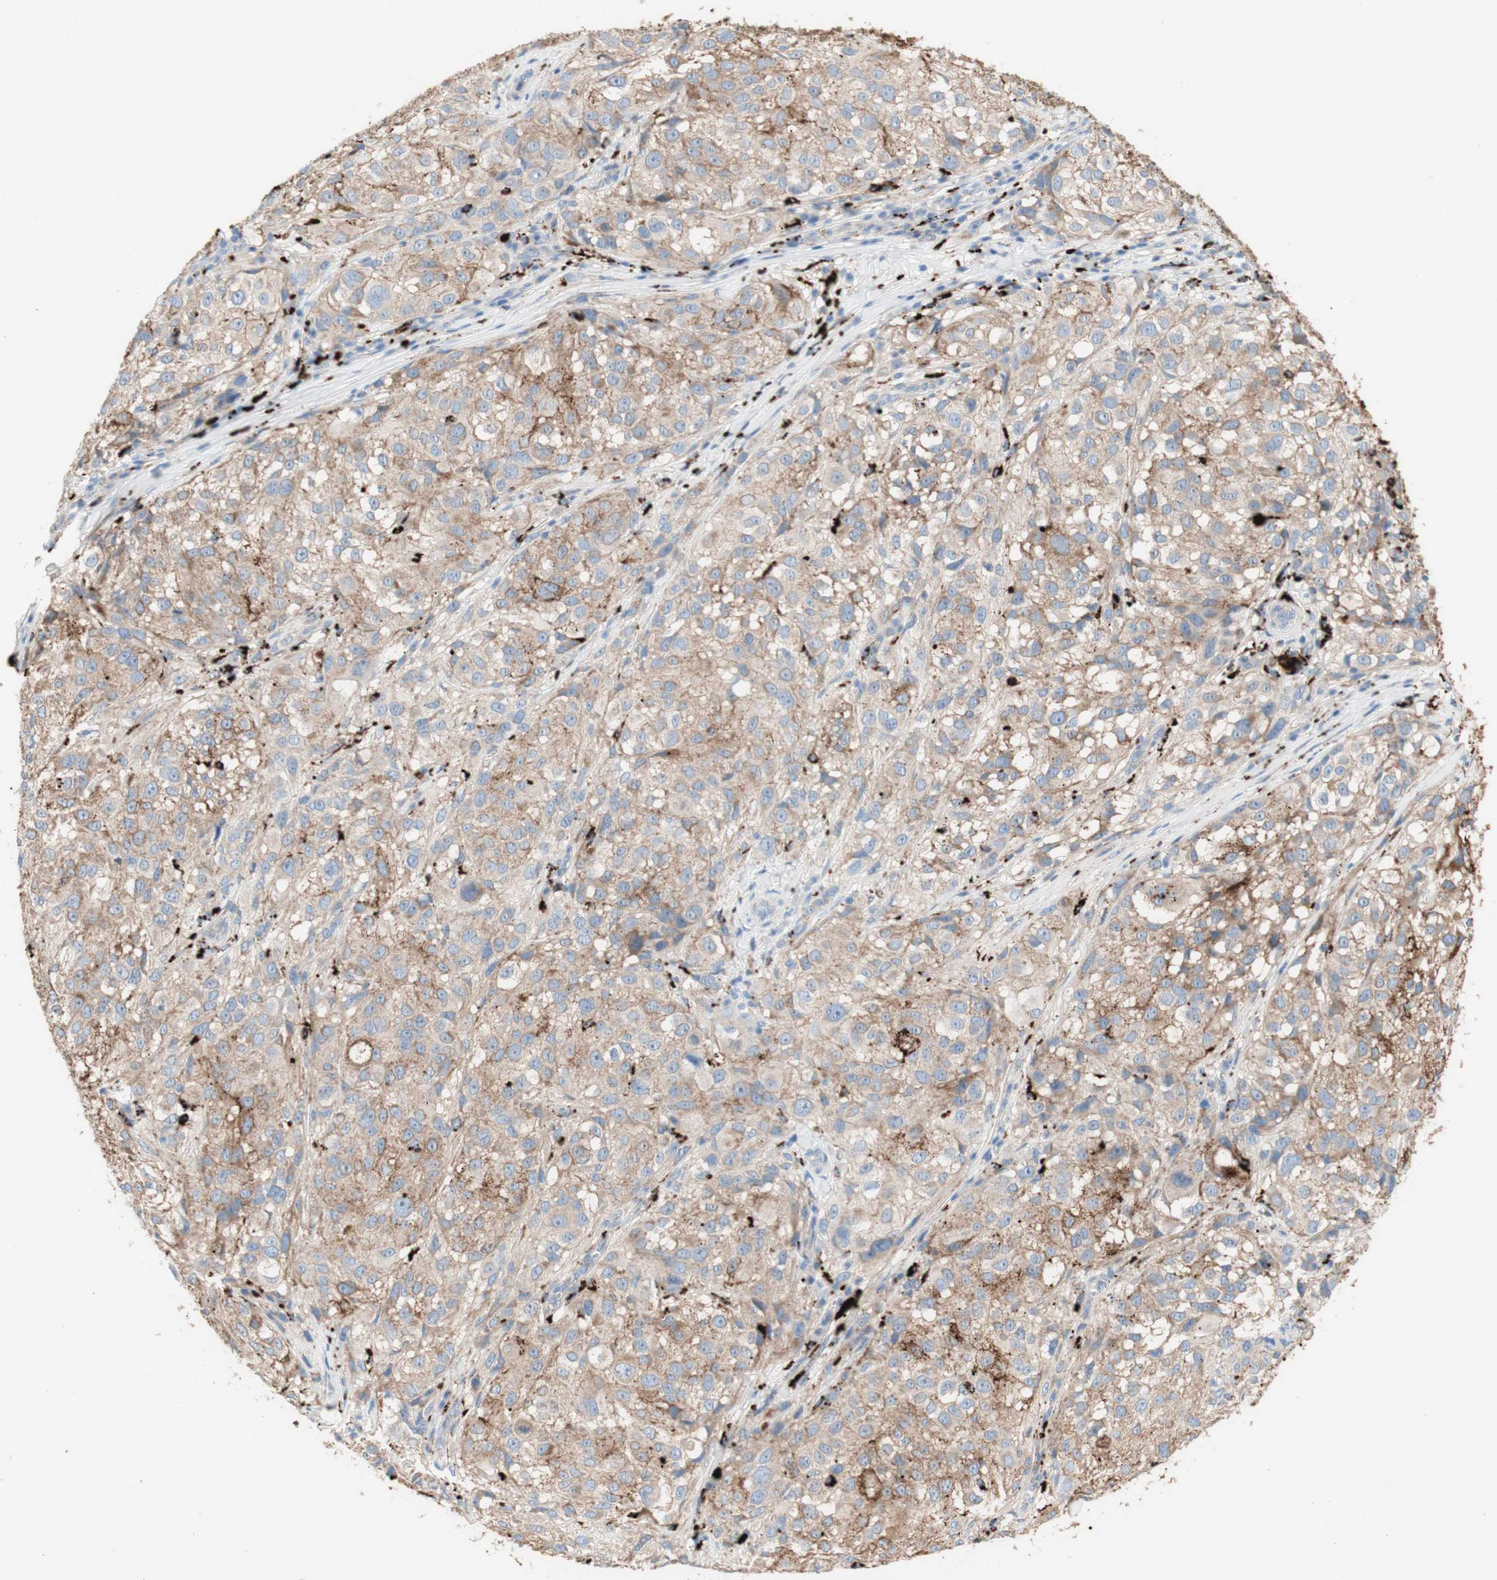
{"staining": {"intensity": "moderate", "quantity": ">75%", "location": "cytoplasmic/membranous"}, "tissue": "melanoma", "cell_type": "Tumor cells", "image_type": "cancer", "snomed": [{"axis": "morphology", "description": "Necrosis, NOS"}, {"axis": "morphology", "description": "Malignant melanoma, NOS"}, {"axis": "topography", "description": "Skin"}], "caption": "This micrograph shows immunohistochemistry (IHC) staining of human melanoma, with medium moderate cytoplasmic/membranous positivity in about >75% of tumor cells.", "gene": "URB2", "patient": {"sex": "female", "age": 87}}